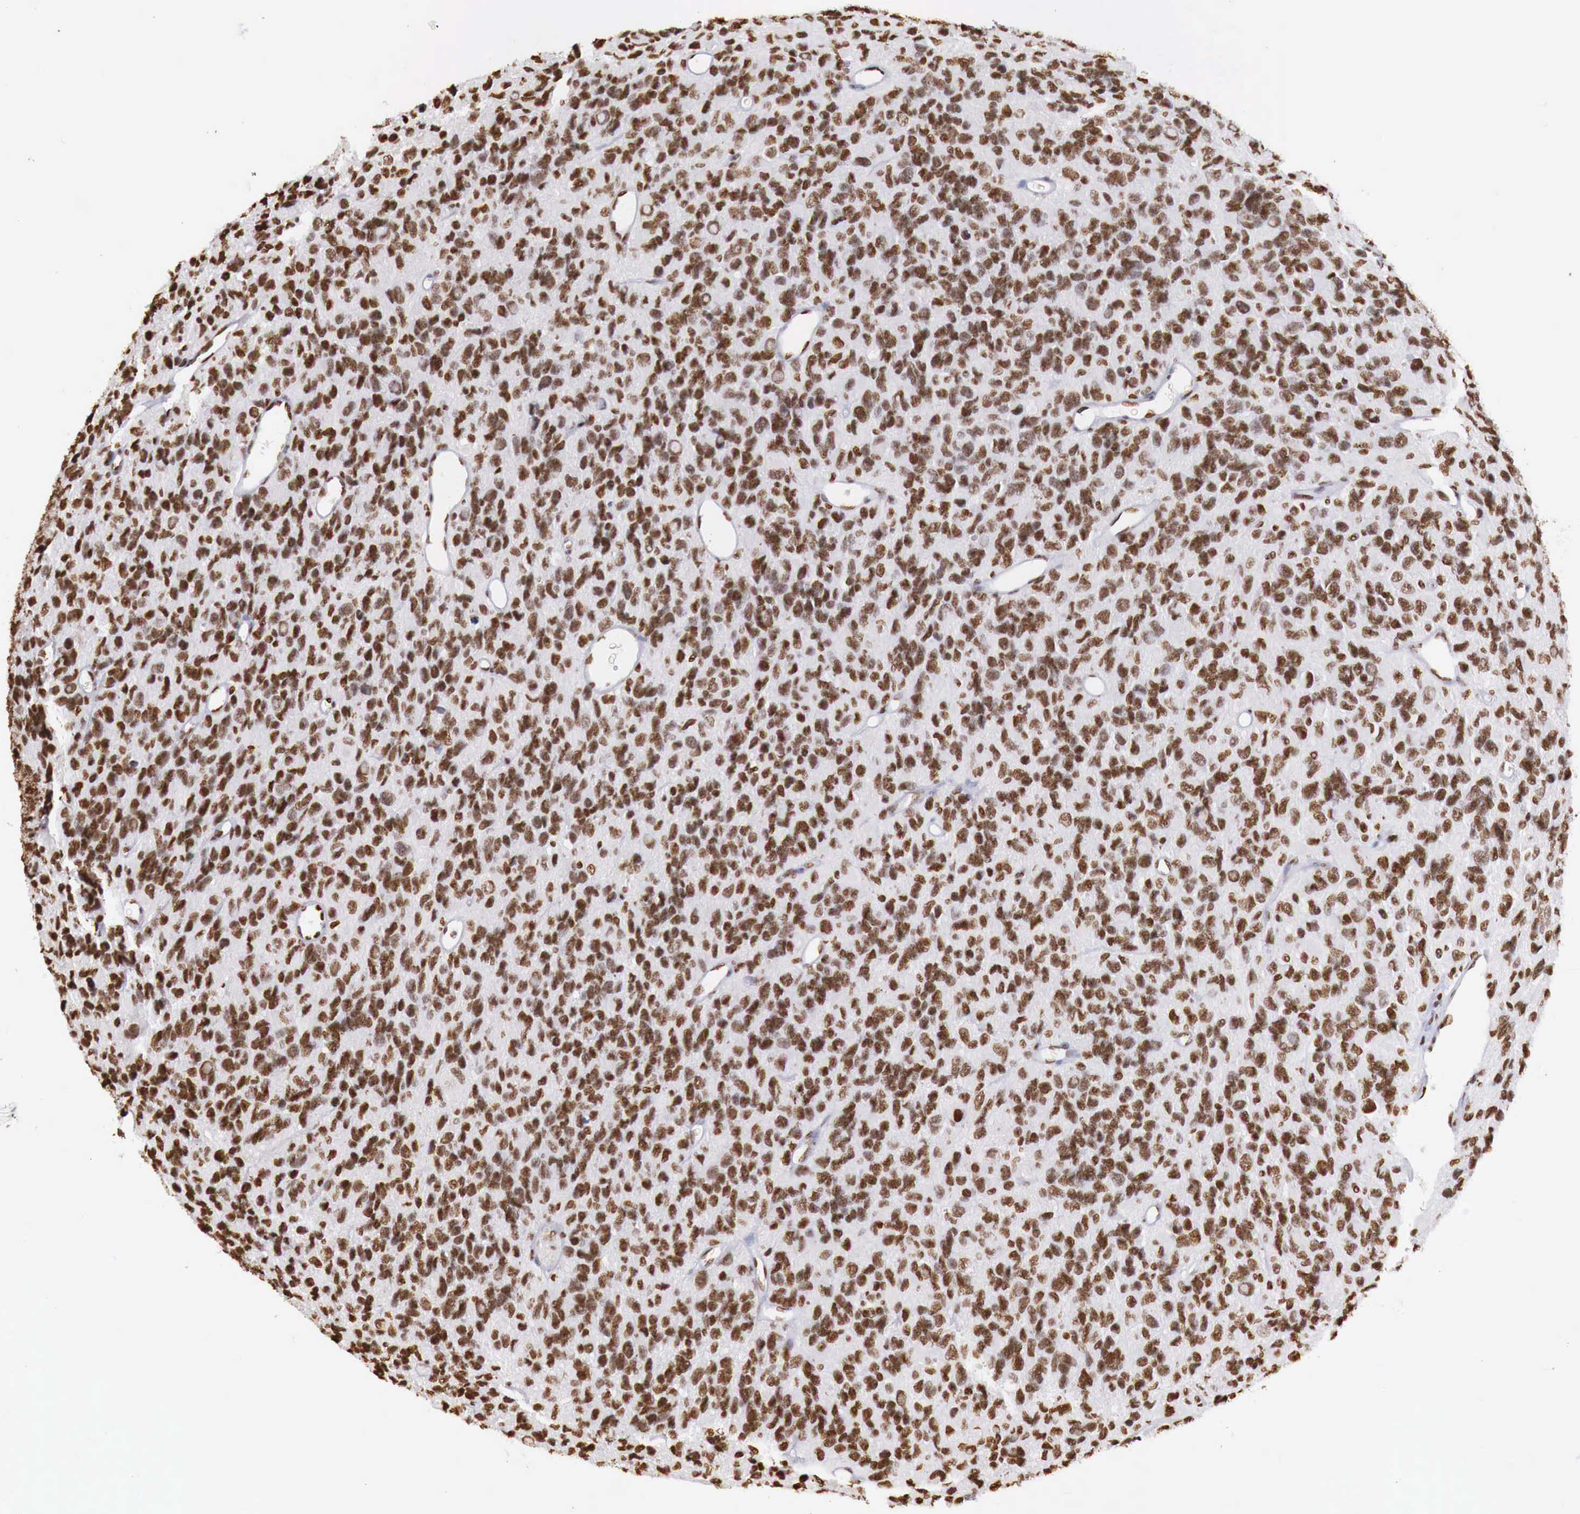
{"staining": {"intensity": "strong", "quantity": ">75%", "location": "nuclear"}, "tissue": "glioma", "cell_type": "Tumor cells", "image_type": "cancer", "snomed": [{"axis": "morphology", "description": "Glioma, malignant, High grade"}, {"axis": "topography", "description": "Brain"}], "caption": "This micrograph reveals immunohistochemistry staining of malignant glioma (high-grade), with high strong nuclear expression in about >75% of tumor cells.", "gene": "DKC1", "patient": {"sex": "male", "age": 77}}